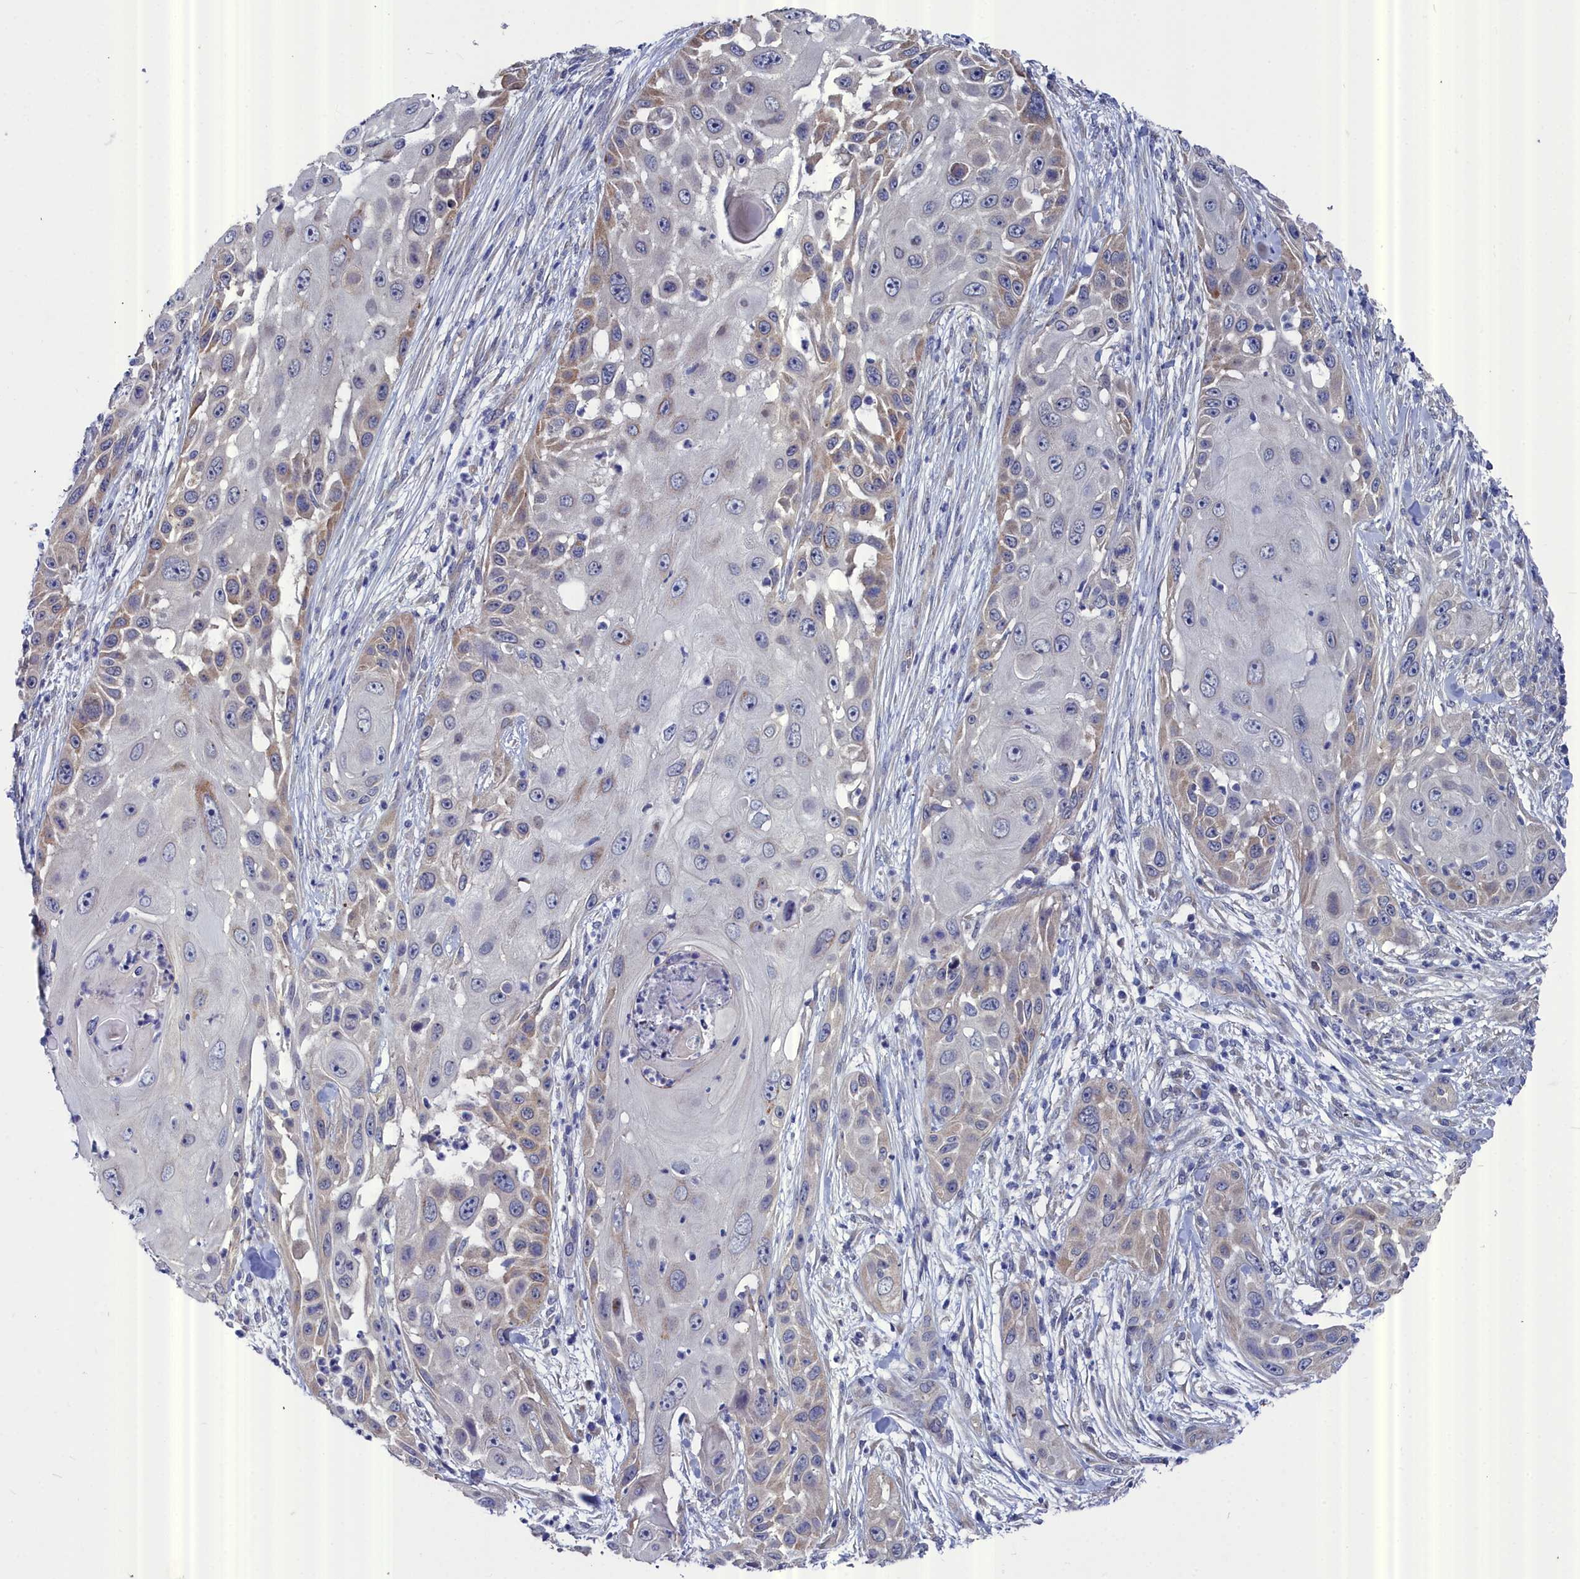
{"staining": {"intensity": "weak", "quantity": "<25%", "location": "cytoplasmic/membranous"}, "tissue": "skin cancer", "cell_type": "Tumor cells", "image_type": "cancer", "snomed": [{"axis": "morphology", "description": "Squamous cell carcinoma, NOS"}, {"axis": "topography", "description": "Skin"}], "caption": "An immunohistochemistry (IHC) photomicrograph of skin cancer is shown. There is no staining in tumor cells of skin cancer.", "gene": "RDX", "patient": {"sex": "female", "age": 44}}